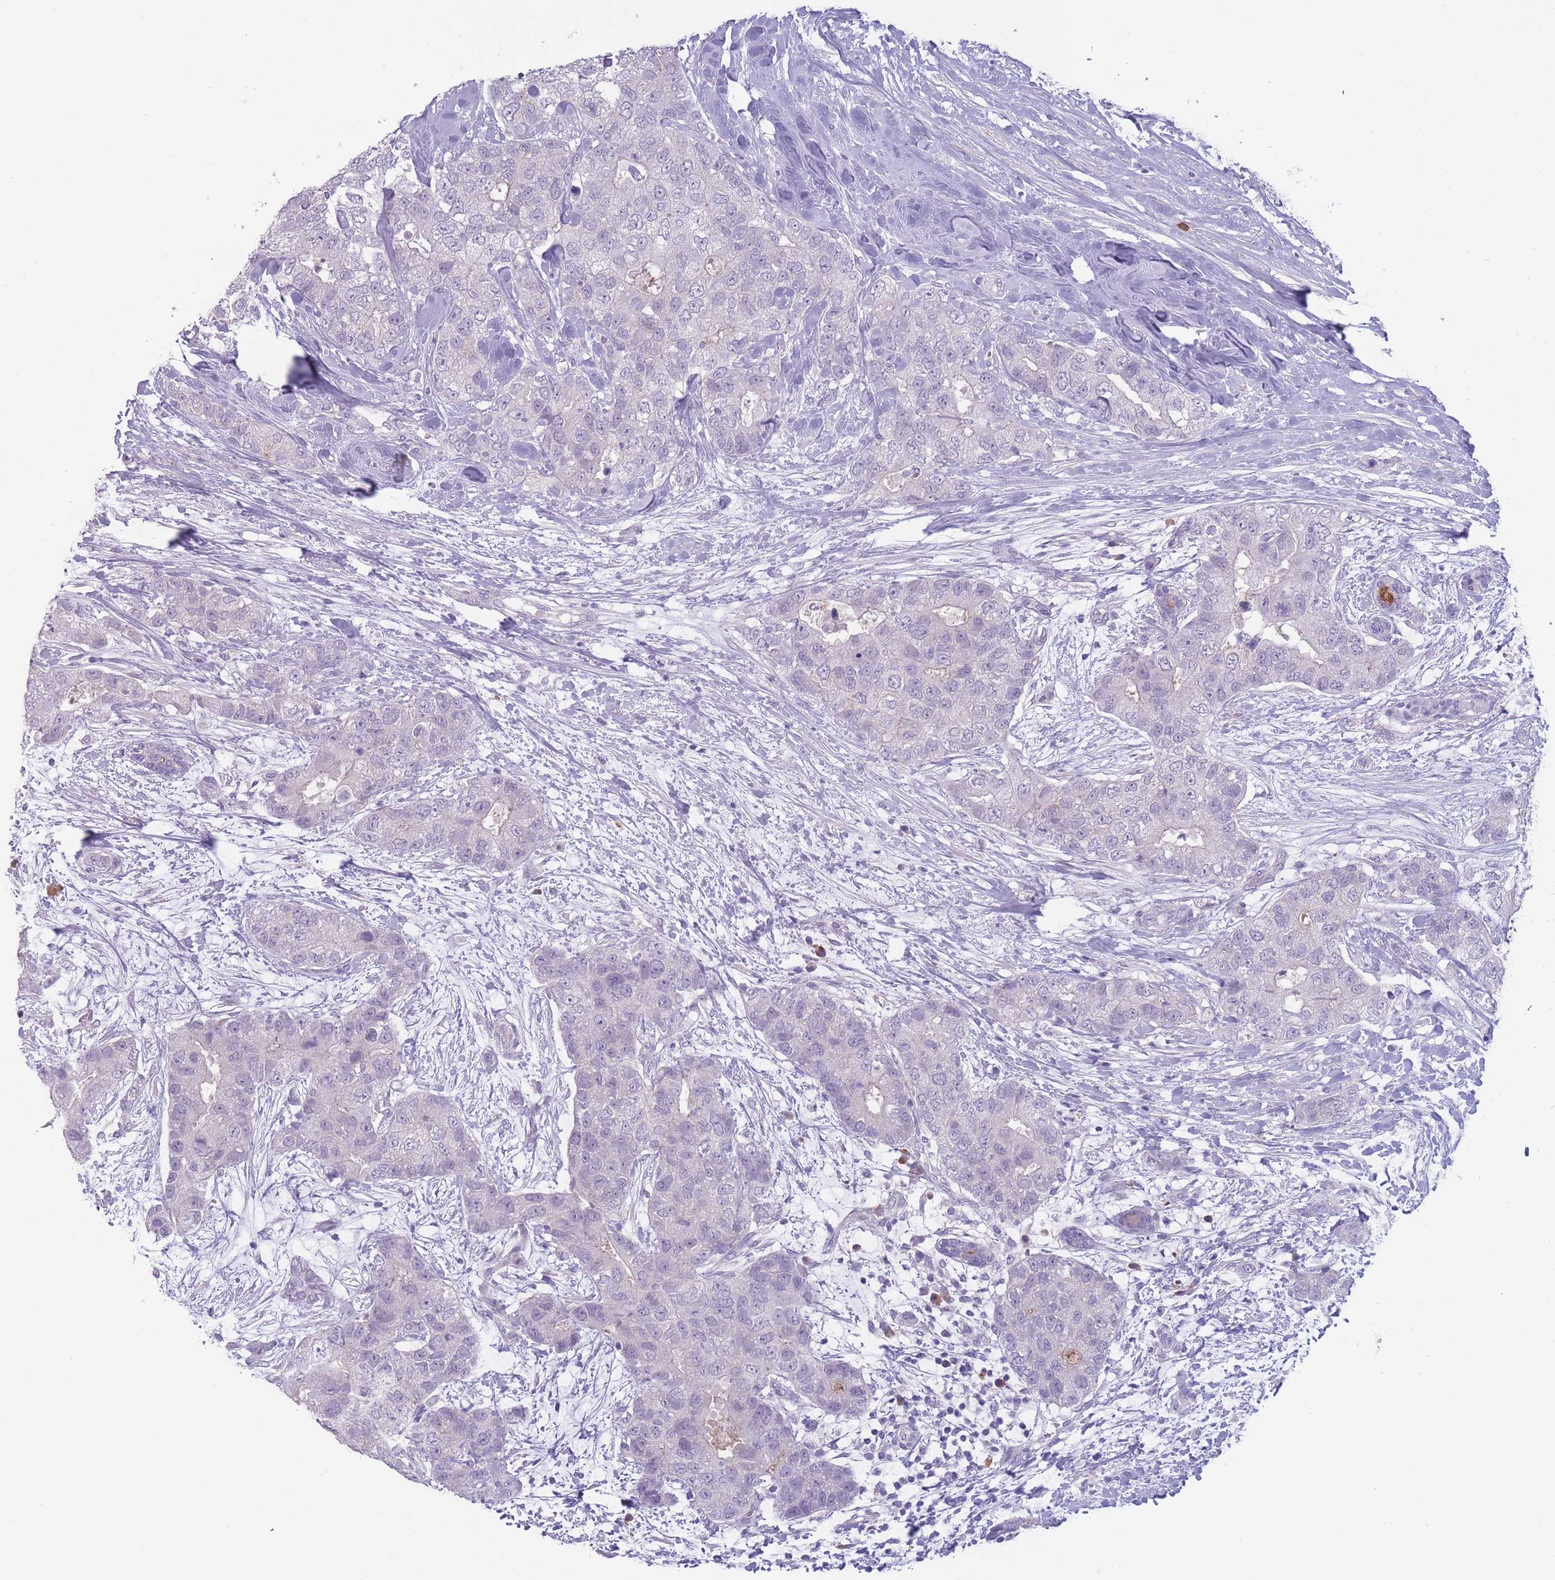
{"staining": {"intensity": "negative", "quantity": "none", "location": "none"}, "tissue": "breast cancer", "cell_type": "Tumor cells", "image_type": "cancer", "snomed": [{"axis": "morphology", "description": "Duct carcinoma"}, {"axis": "topography", "description": "Breast"}], "caption": "Tumor cells are negative for protein expression in human breast cancer (intraductal carcinoma). (DAB (3,3'-diaminobenzidine) immunohistochemistry (IHC) visualized using brightfield microscopy, high magnification).", "gene": "DCANP1", "patient": {"sex": "female", "age": 62}}